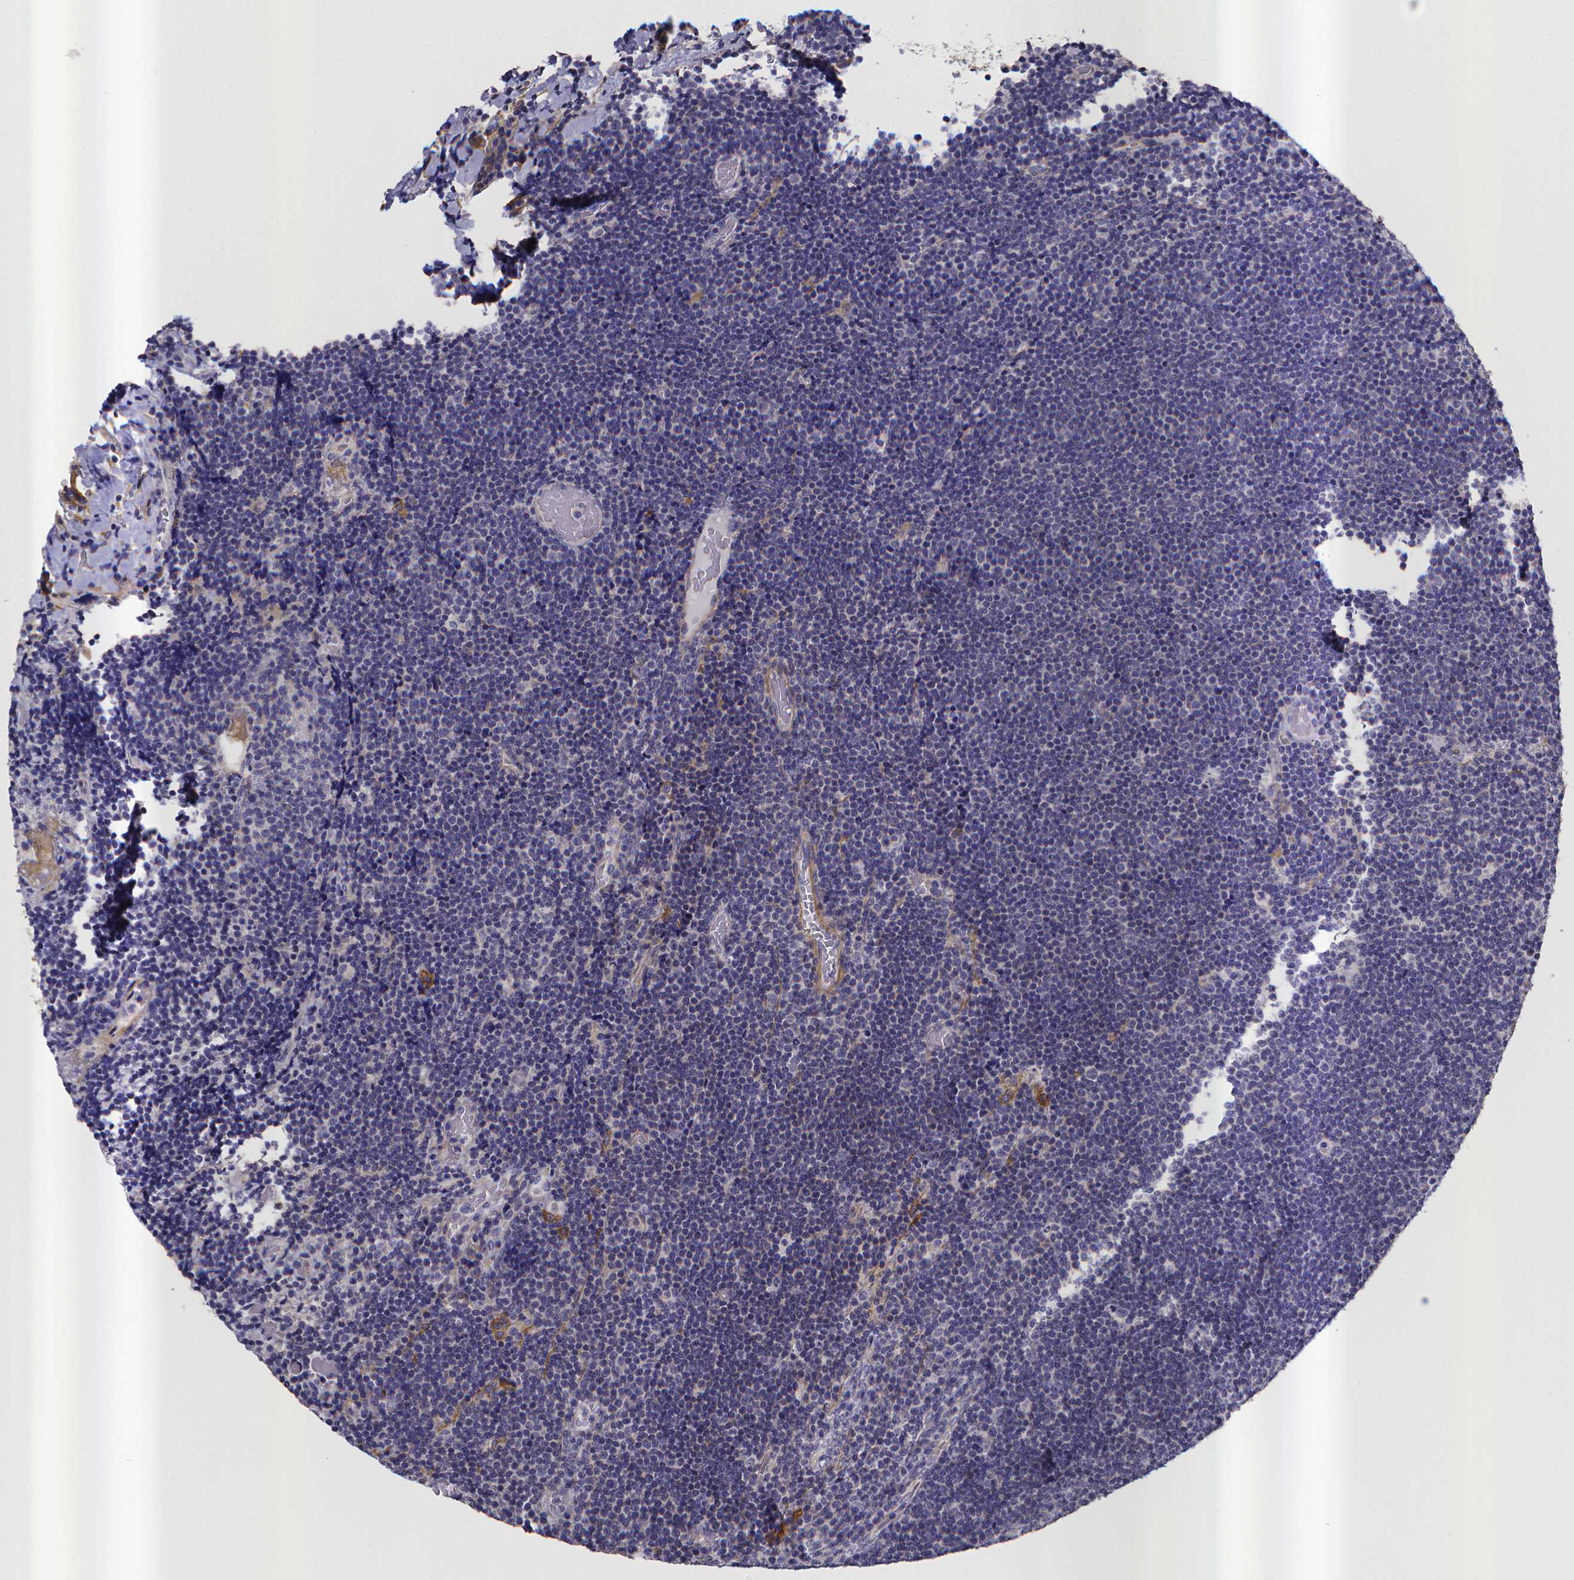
{"staining": {"intensity": "negative", "quantity": "none", "location": "none"}, "tissue": "lymphoma", "cell_type": "Tumor cells", "image_type": "cancer", "snomed": [{"axis": "morphology", "description": "Malignant lymphoma, non-Hodgkin's type, Low grade"}, {"axis": "topography", "description": "Brain"}], "caption": "Low-grade malignant lymphoma, non-Hodgkin's type stained for a protein using IHC reveals no positivity tumor cells.", "gene": "RERG", "patient": {"sex": "female", "age": 66}}